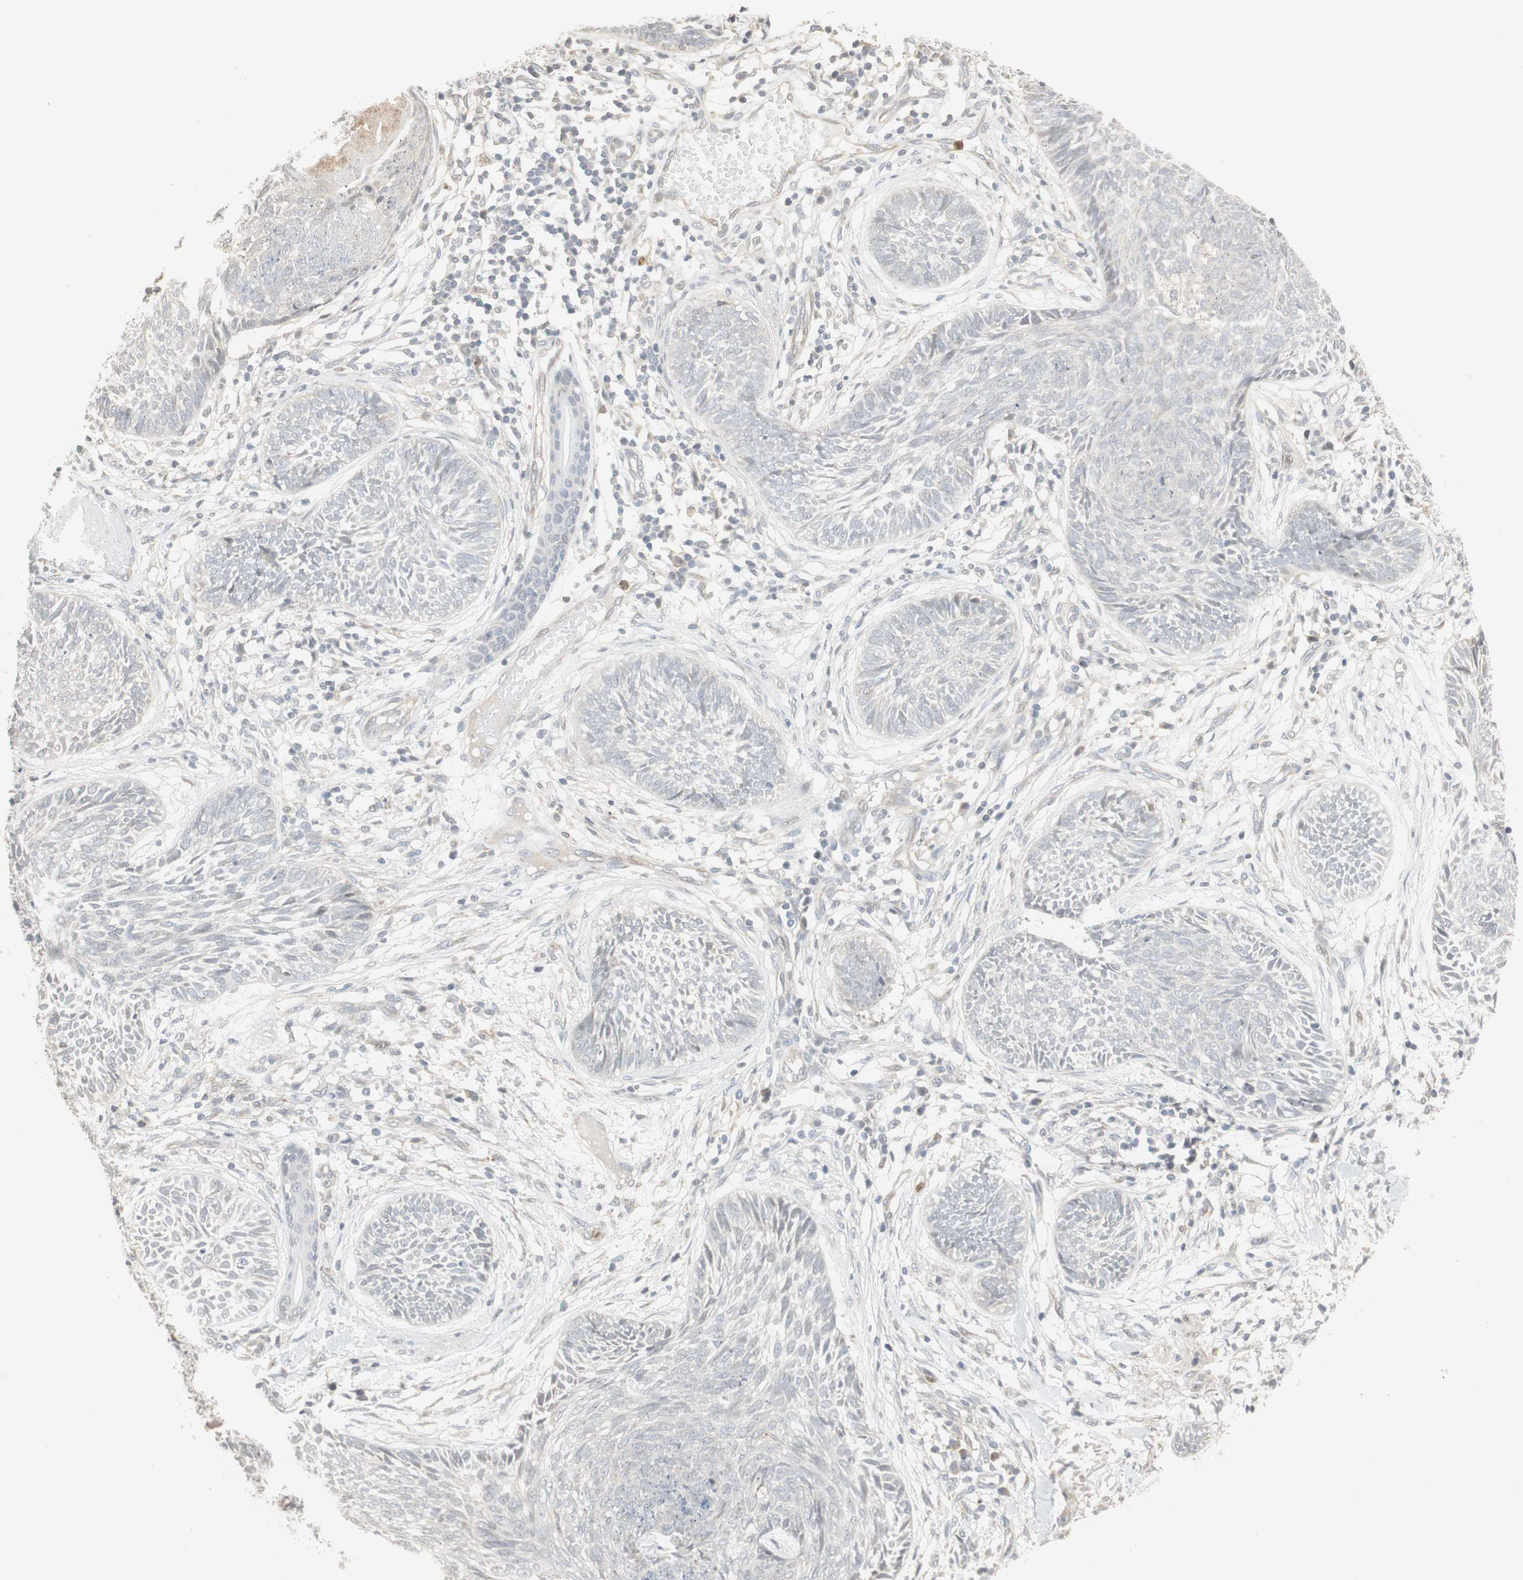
{"staining": {"intensity": "negative", "quantity": "none", "location": "none"}, "tissue": "skin cancer", "cell_type": "Tumor cells", "image_type": "cancer", "snomed": [{"axis": "morphology", "description": "Papilloma, NOS"}, {"axis": "morphology", "description": "Basal cell carcinoma"}, {"axis": "topography", "description": "Skin"}], "caption": "A micrograph of skin cancer (basal cell carcinoma) stained for a protein demonstrates no brown staining in tumor cells. The staining is performed using DAB brown chromogen with nuclei counter-stained in using hematoxylin.", "gene": "SNX4", "patient": {"sex": "male", "age": 87}}